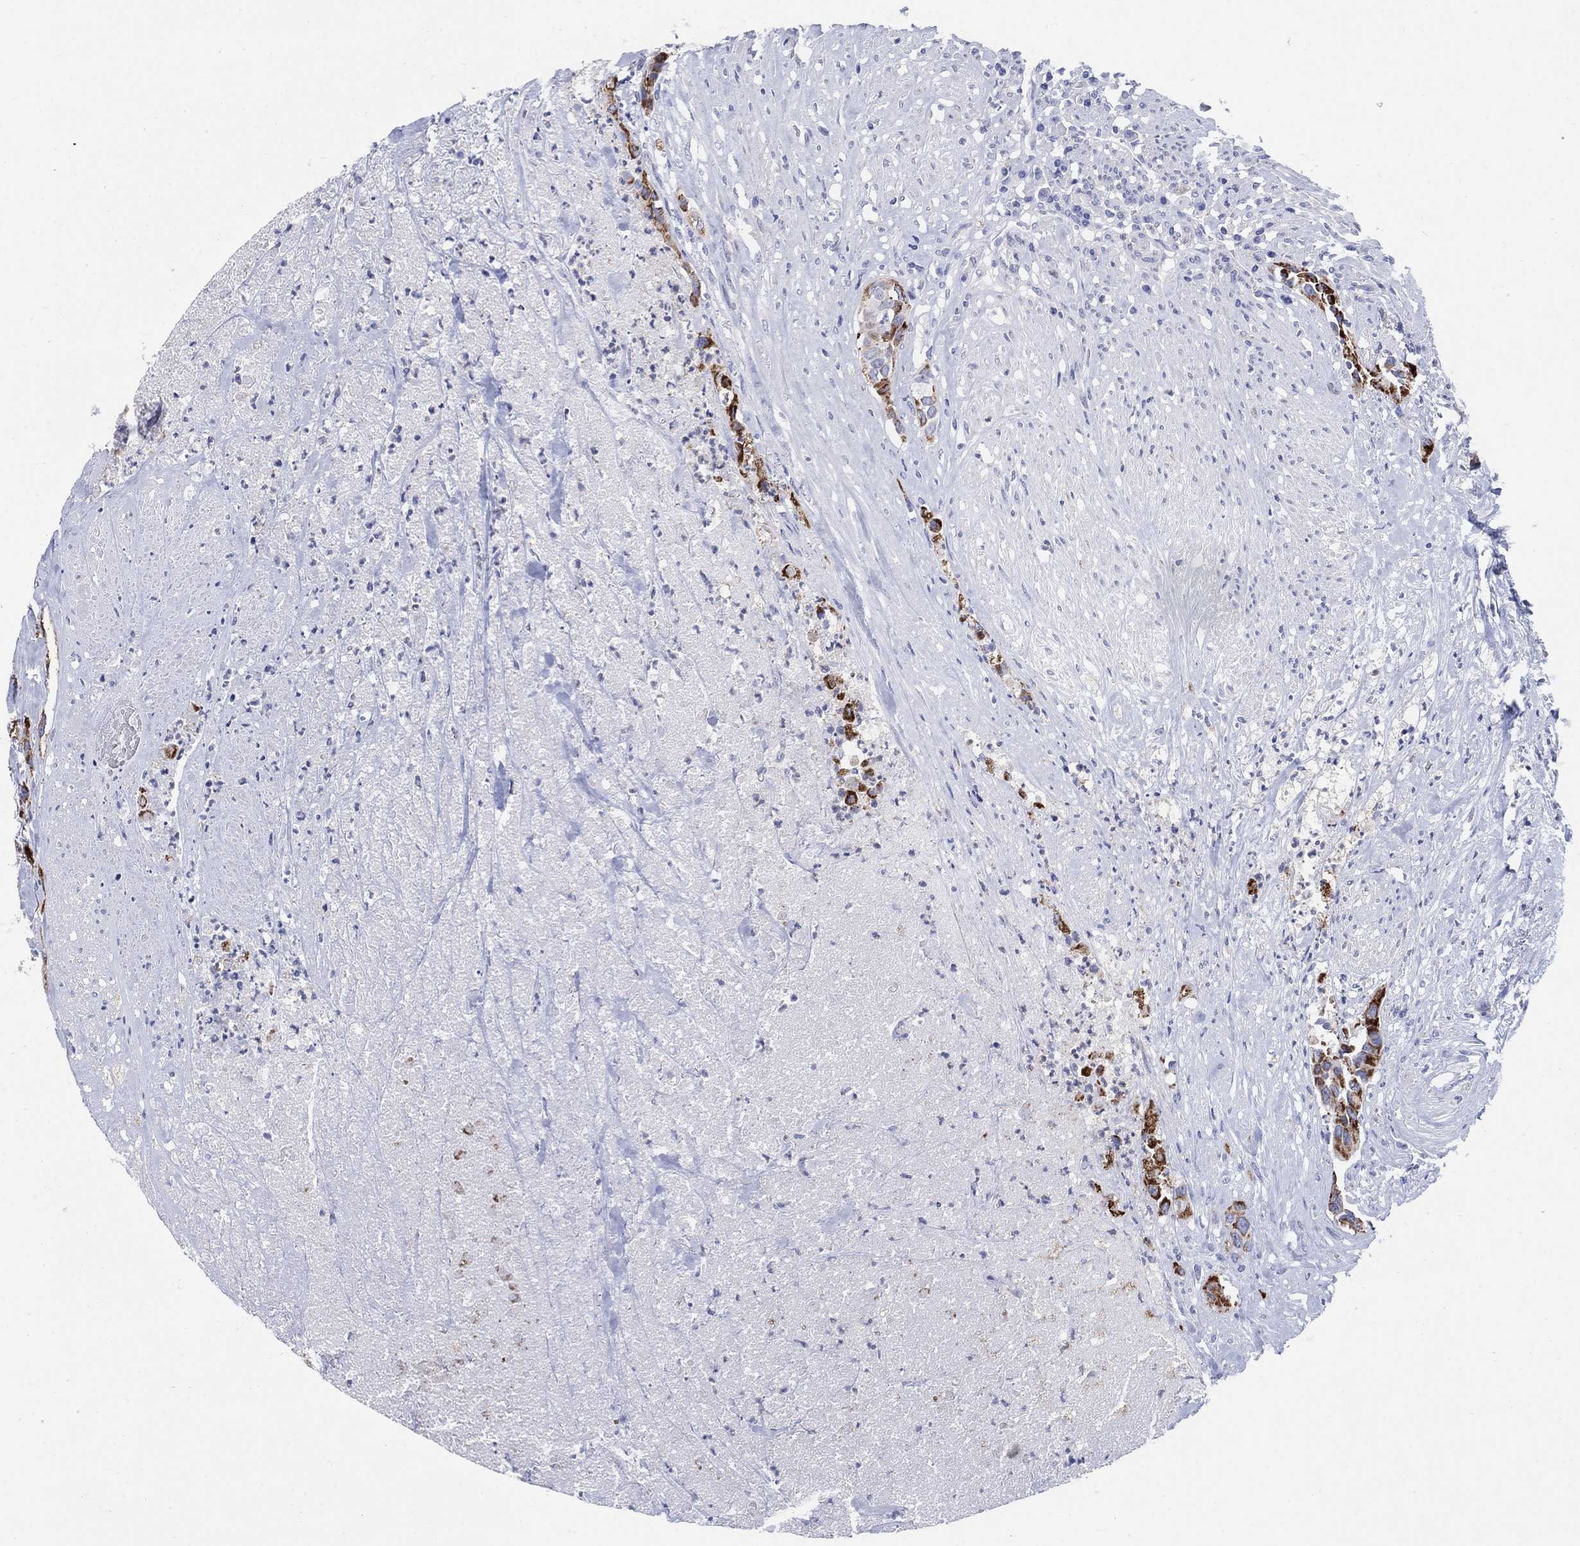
{"staining": {"intensity": "strong", "quantity": "25%-75%", "location": "cytoplasmic/membranous"}, "tissue": "urothelial cancer", "cell_type": "Tumor cells", "image_type": "cancer", "snomed": [{"axis": "morphology", "description": "Urothelial carcinoma, High grade"}, {"axis": "topography", "description": "Urinary bladder"}], "caption": "Immunohistochemistry (IHC) image of neoplastic tissue: high-grade urothelial carcinoma stained using immunohistochemistry displays high levels of strong protein expression localized specifically in the cytoplasmic/membranous of tumor cells, appearing as a cytoplasmic/membranous brown color.", "gene": "SCCPDH", "patient": {"sex": "female", "age": 73}}